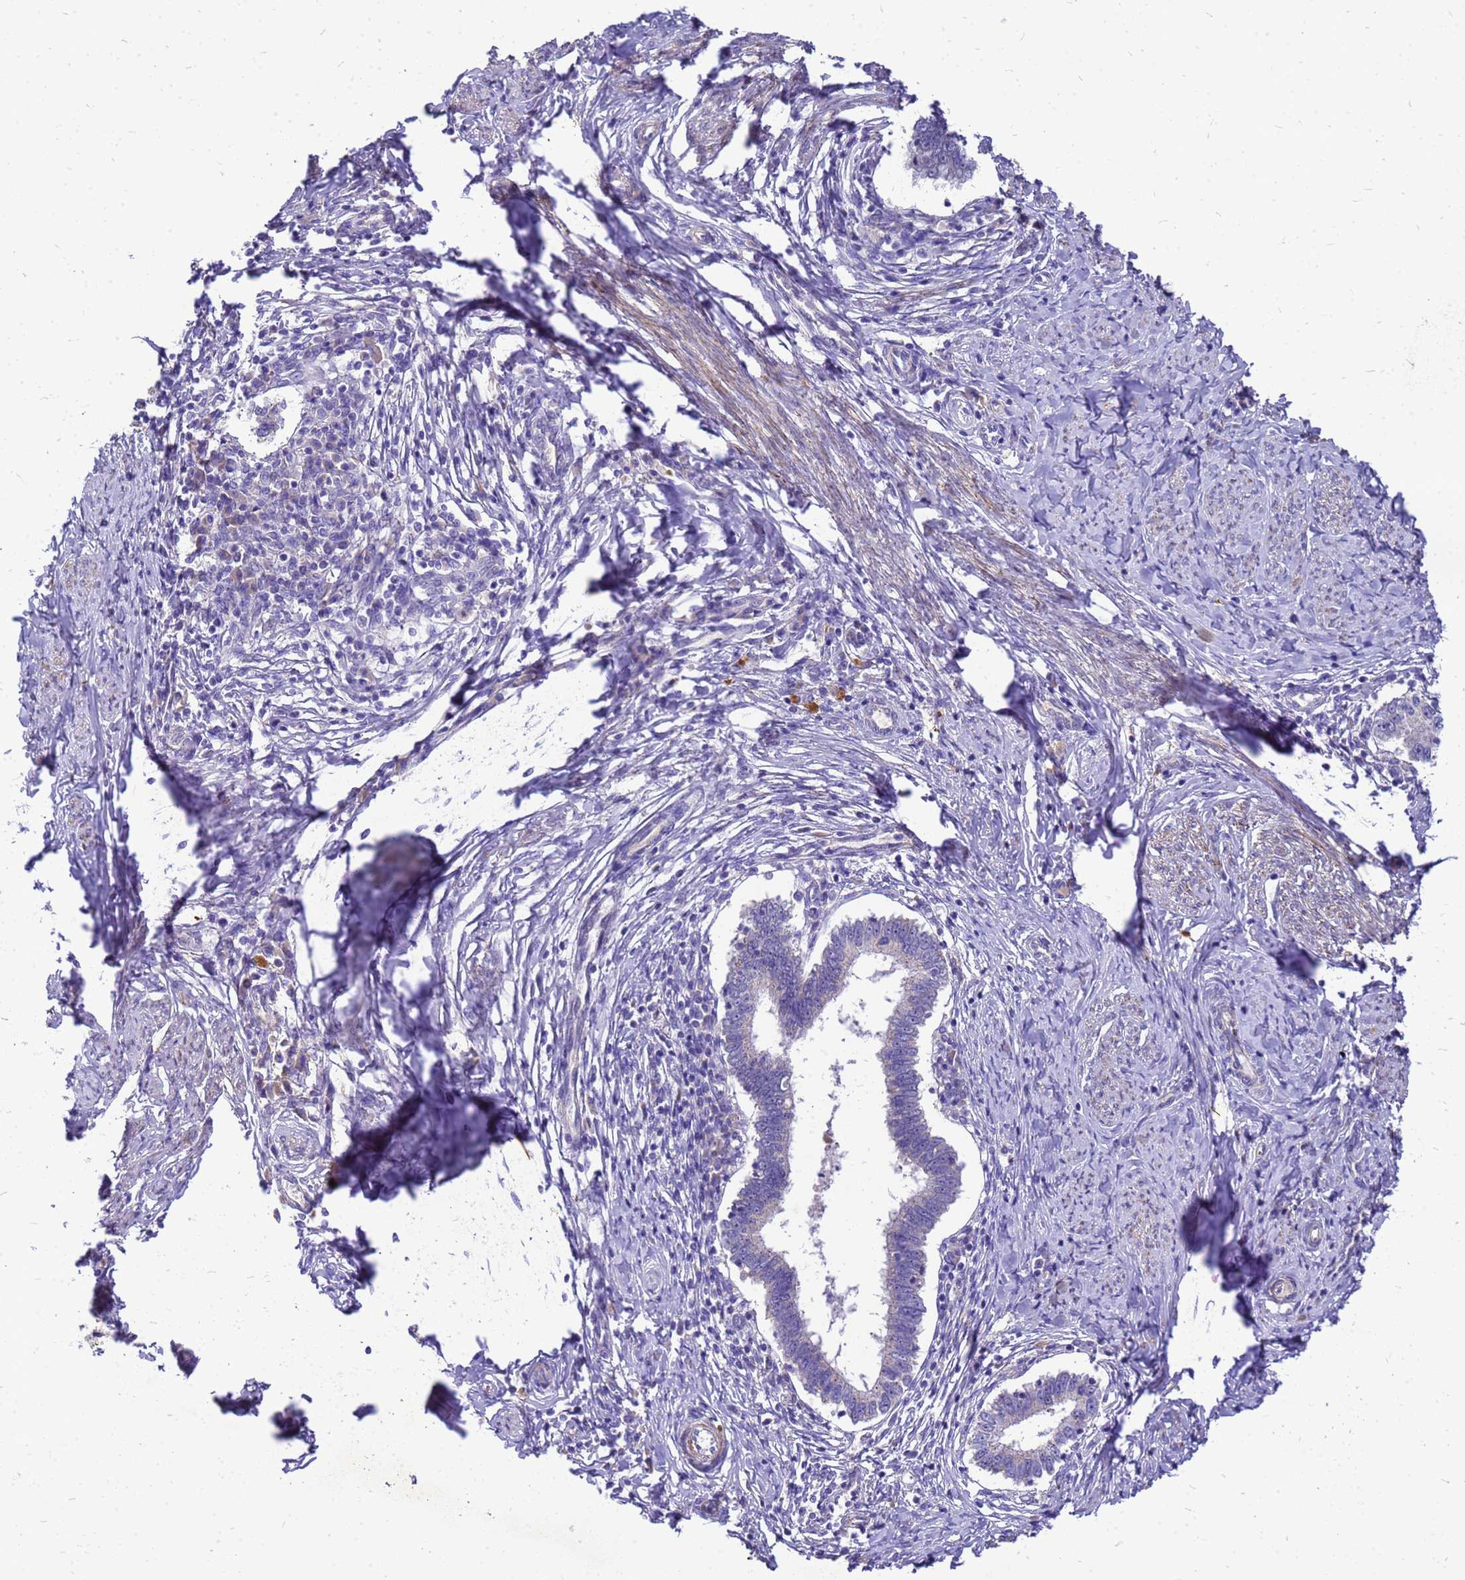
{"staining": {"intensity": "negative", "quantity": "none", "location": "none"}, "tissue": "cervical cancer", "cell_type": "Tumor cells", "image_type": "cancer", "snomed": [{"axis": "morphology", "description": "Adenocarcinoma, NOS"}, {"axis": "topography", "description": "Cervix"}], "caption": "Immunohistochemistry histopathology image of neoplastic tissue: human adenocarcinoma (cervical) stained with DAB shows no significant protein expression in tumor cells. Brightfield microscopy of IHC stained with DAB (brown) and hematoxylin (blue), captured at high magnification.", "gene": "POP7", "patient": {"sex": "female", "age": 36}}